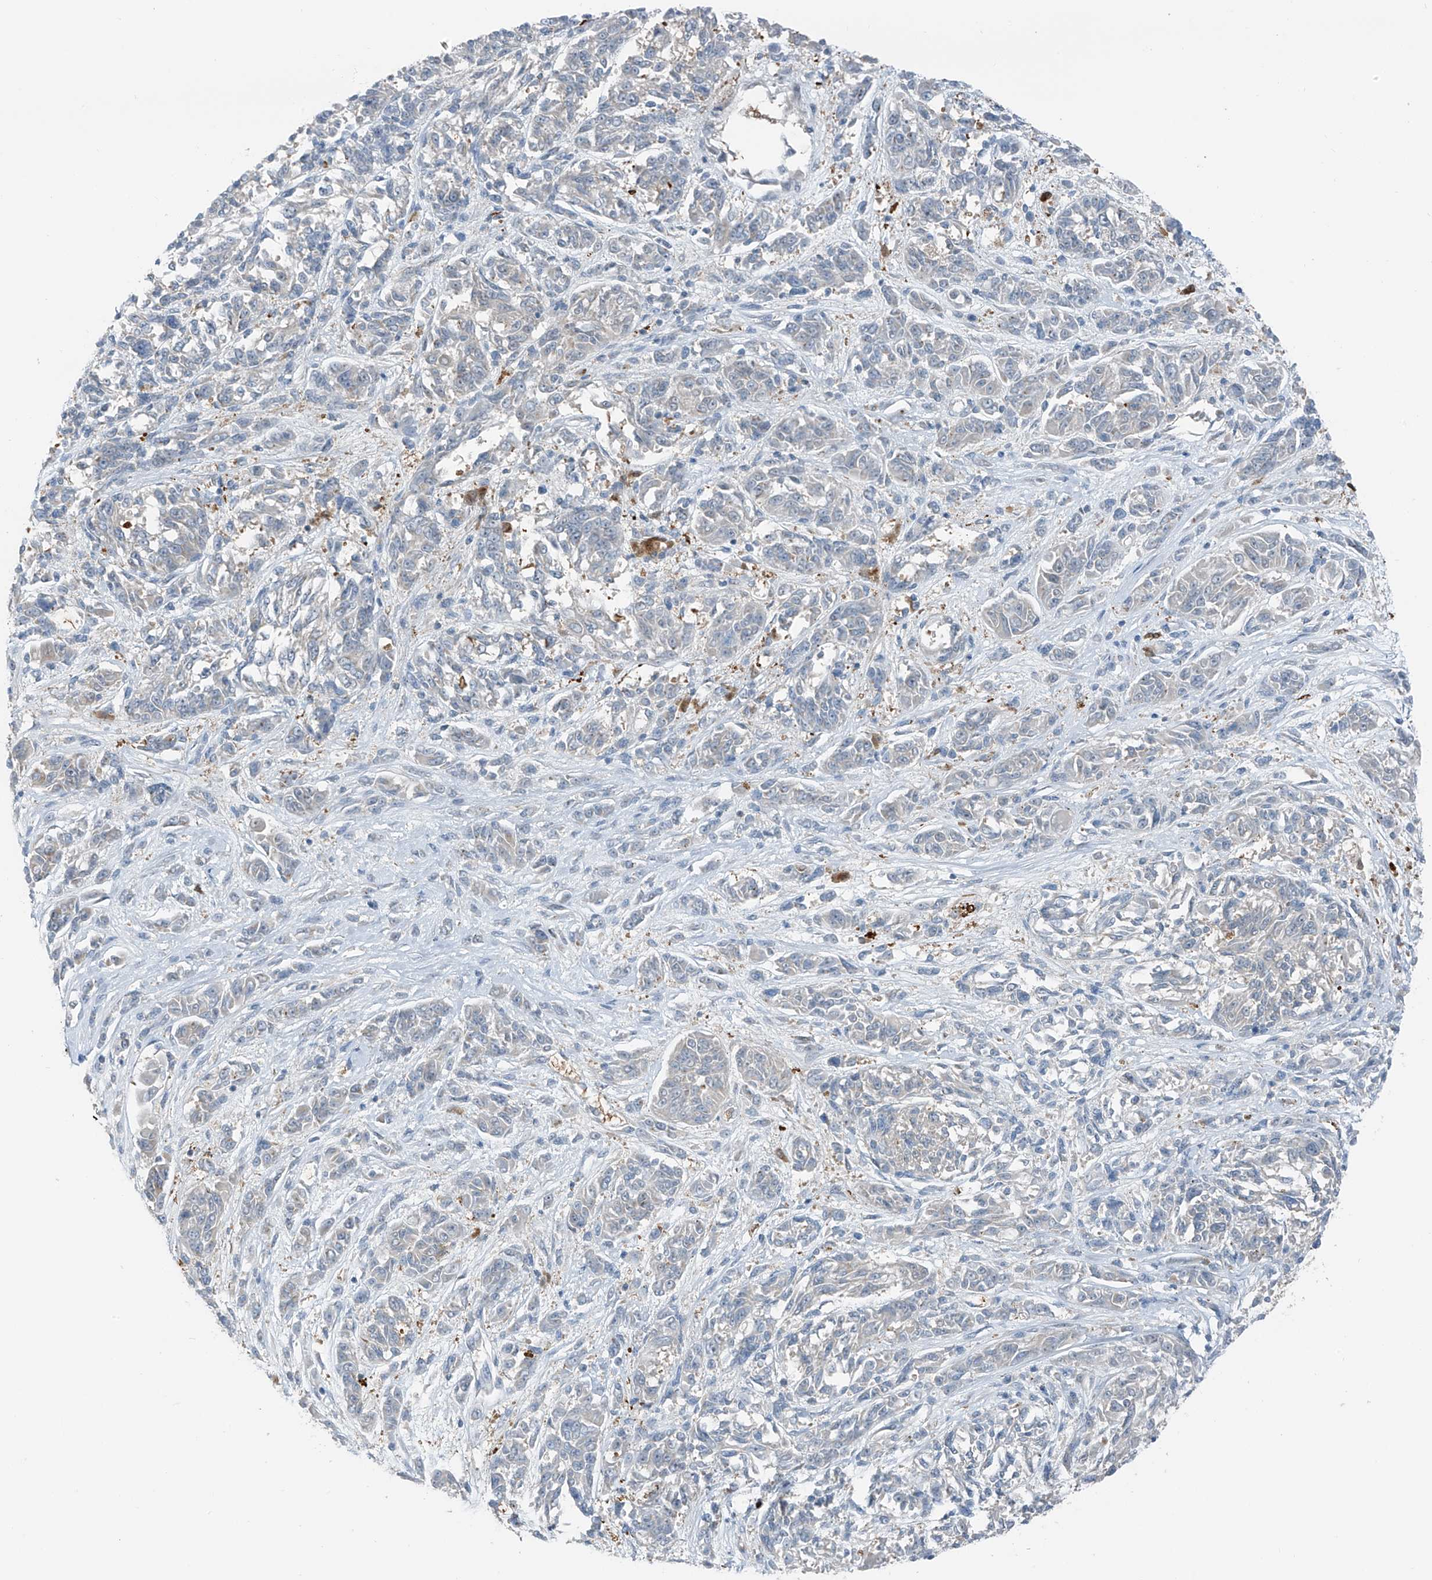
{"staining": {"intensity": "negative", "quantity": "none", "location": "none"}, "tissue": "melanoma", "cell_type": "Tumor cells", "image_type": "cancer", "snomed": [{"axis": "morphology", "description": "Malignant melanoma, NOS"}, {"axis": "topography", "description": "Skin"}], "caption": "The IHC photomicrograph has no significant staining in tumor cells of malignant melanoma tissue.", "gene": "SLC12A6", "patient": {"sex": "male", "age": 53}}